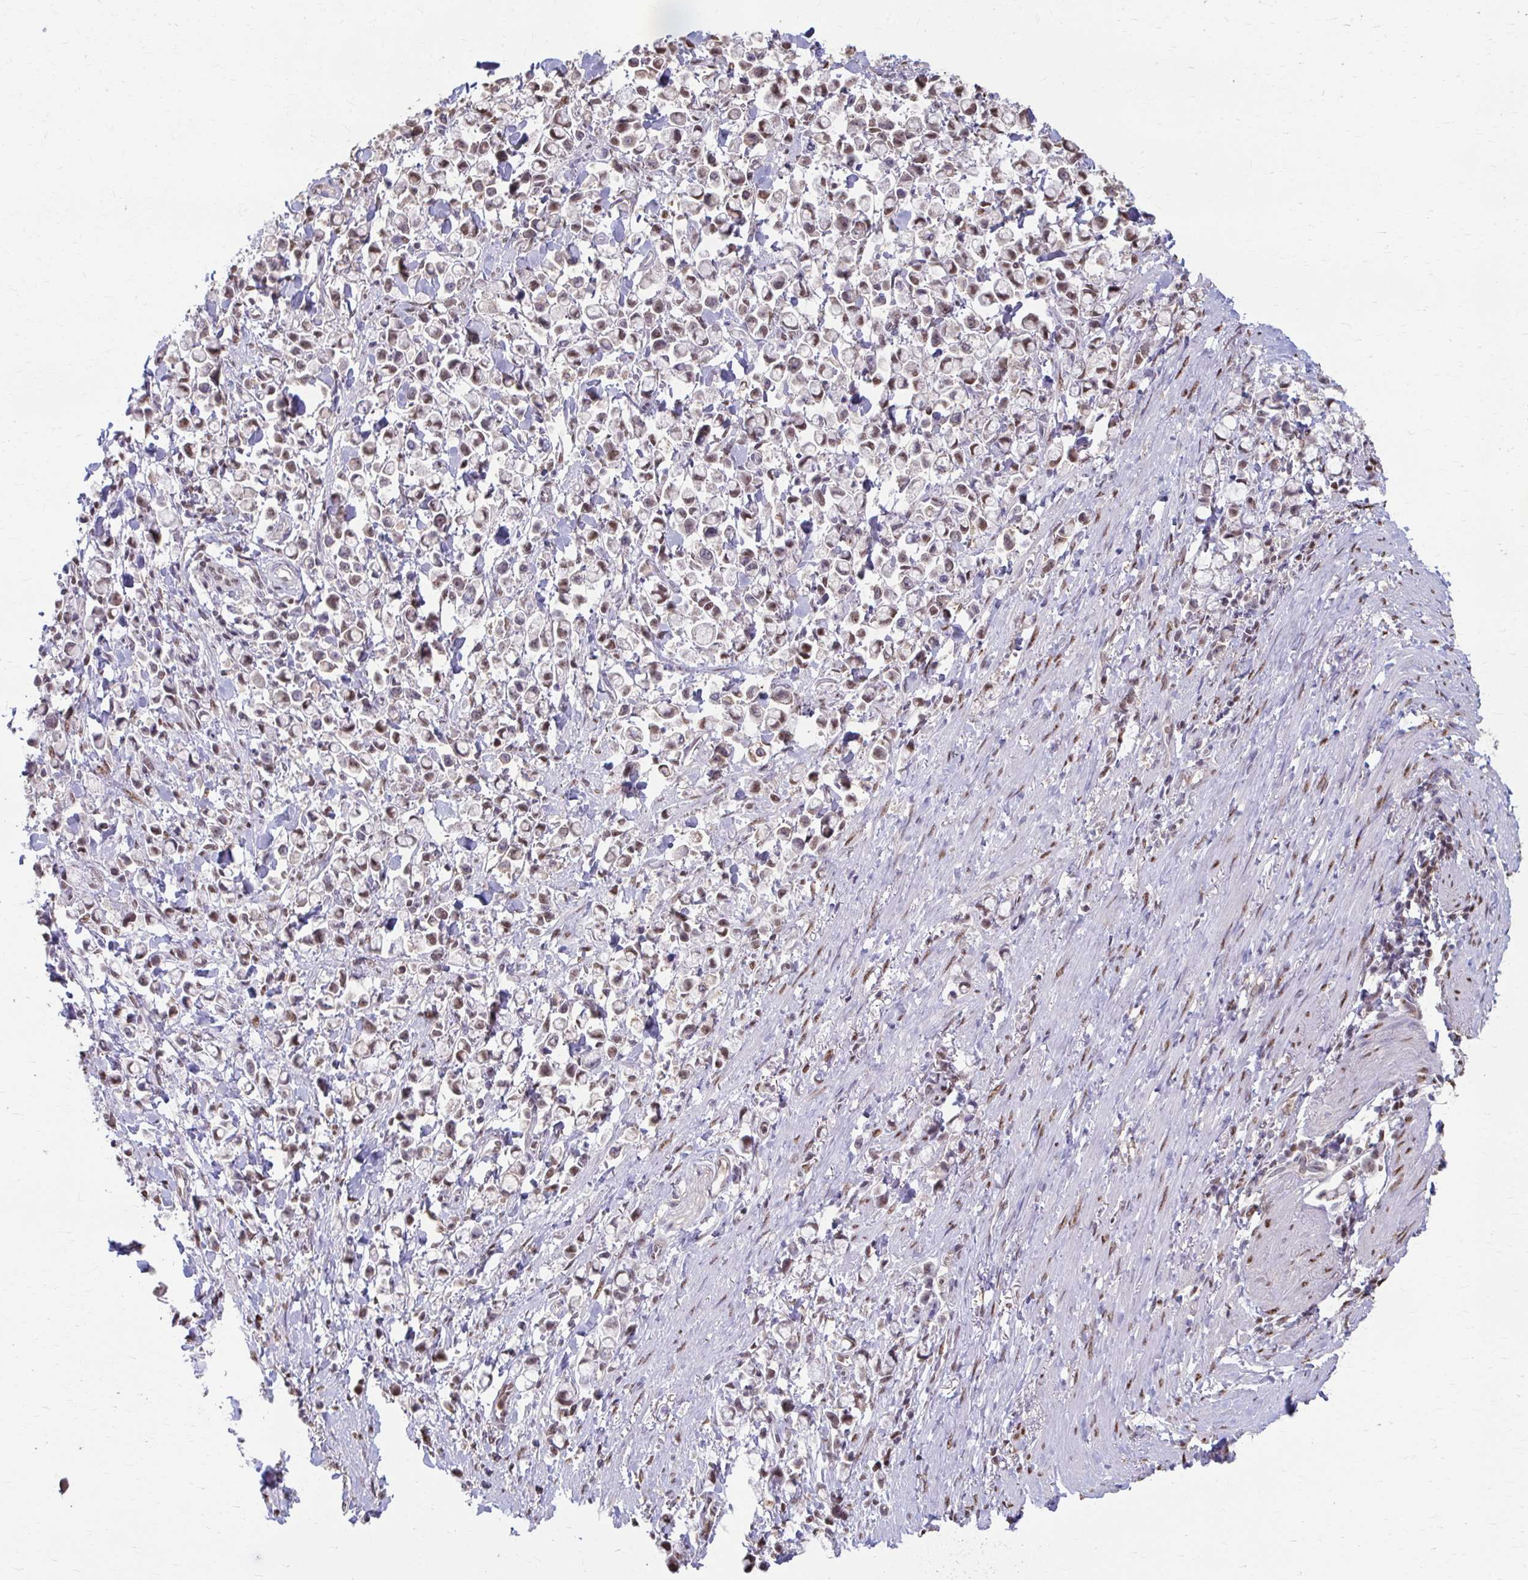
{"staining": {"intensity": "weak", "quantity": "25%-75%", "location": "nuclear"}, "tissue": "stomach cancer", "cell_type": "Tumor cells", "image_type": "cancer", "snomed": [{"axis": "morphology", "description": "Adenocarcinoma, NOS"}, {"axis": "topography", "description": "Stomach"}], "caption": "A micrograph of adenocarcinoma (stomach) stained for a protein shows weak nuclear brown staining in tumor cells. (DAB (3,3'-diaminobenzidine) IHC, brown staining for protein, blue staining for nuclei).", "gene": "ING4", "patient": {"sex": "female", "age": 81}}